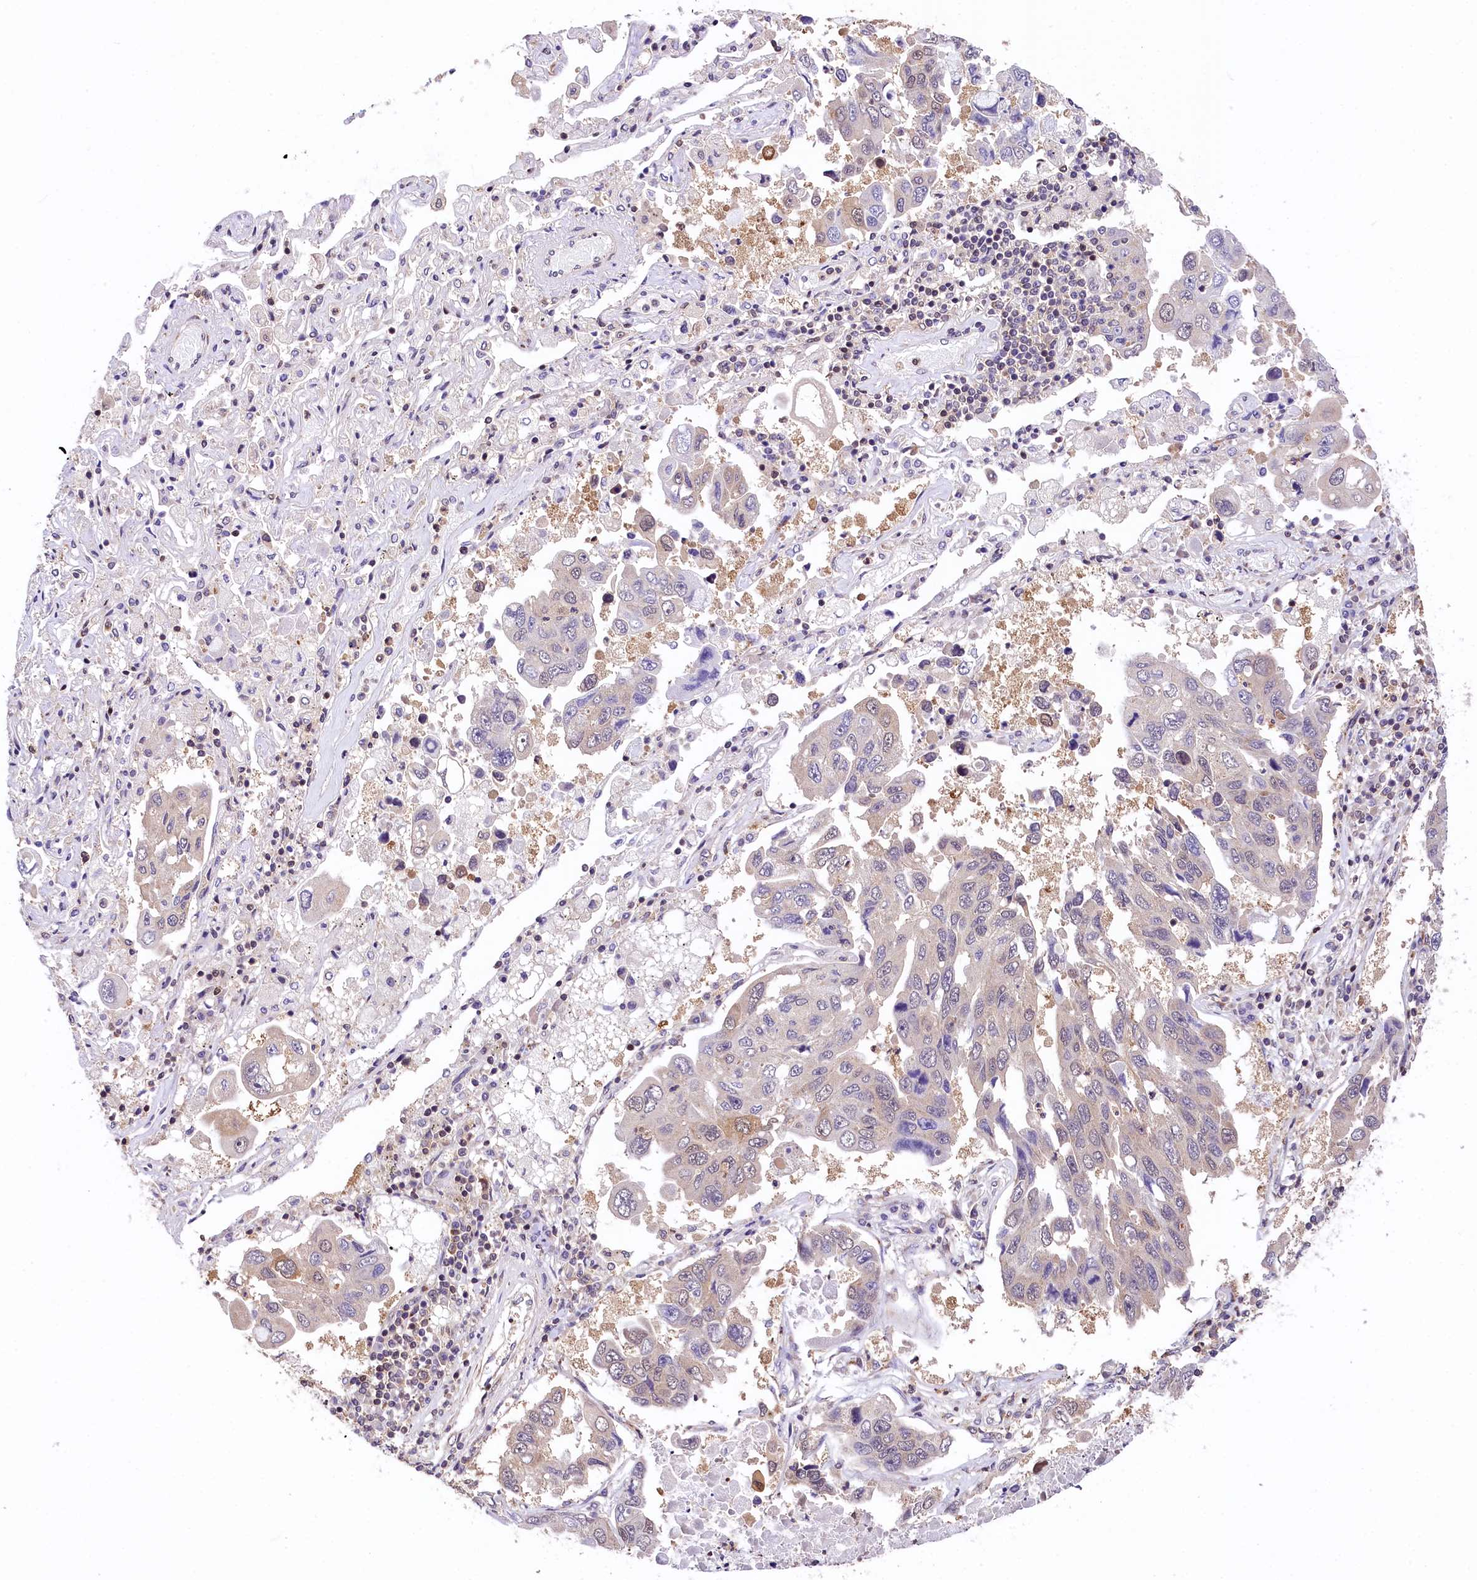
{"staining": {"intensity": "weak", "quantity": "<25%", "location": "cytoplasmic/membranous"}, "tissue": "lung cancer", "cell_type": "Tumor cells", "image_type": "cancer", "snomed": [{"axis": "morphology", "description": "Adenocarcinoma, NOS"}, {"axis": "topography", "description": "Lung"}], "caption": "Lung adenocarcinoma was stained to show a protein in brown. There is no significant staining in tumor cells. The staining was performed using DAB (3,3'-diaminobenzidine) to visualize the protein expression in brown, while the nuclei were stained in blue with hematoxylin (Magnification: 20x).", "gene": "CHORDC1", "patient": {"sex": "male", "age": 64}}